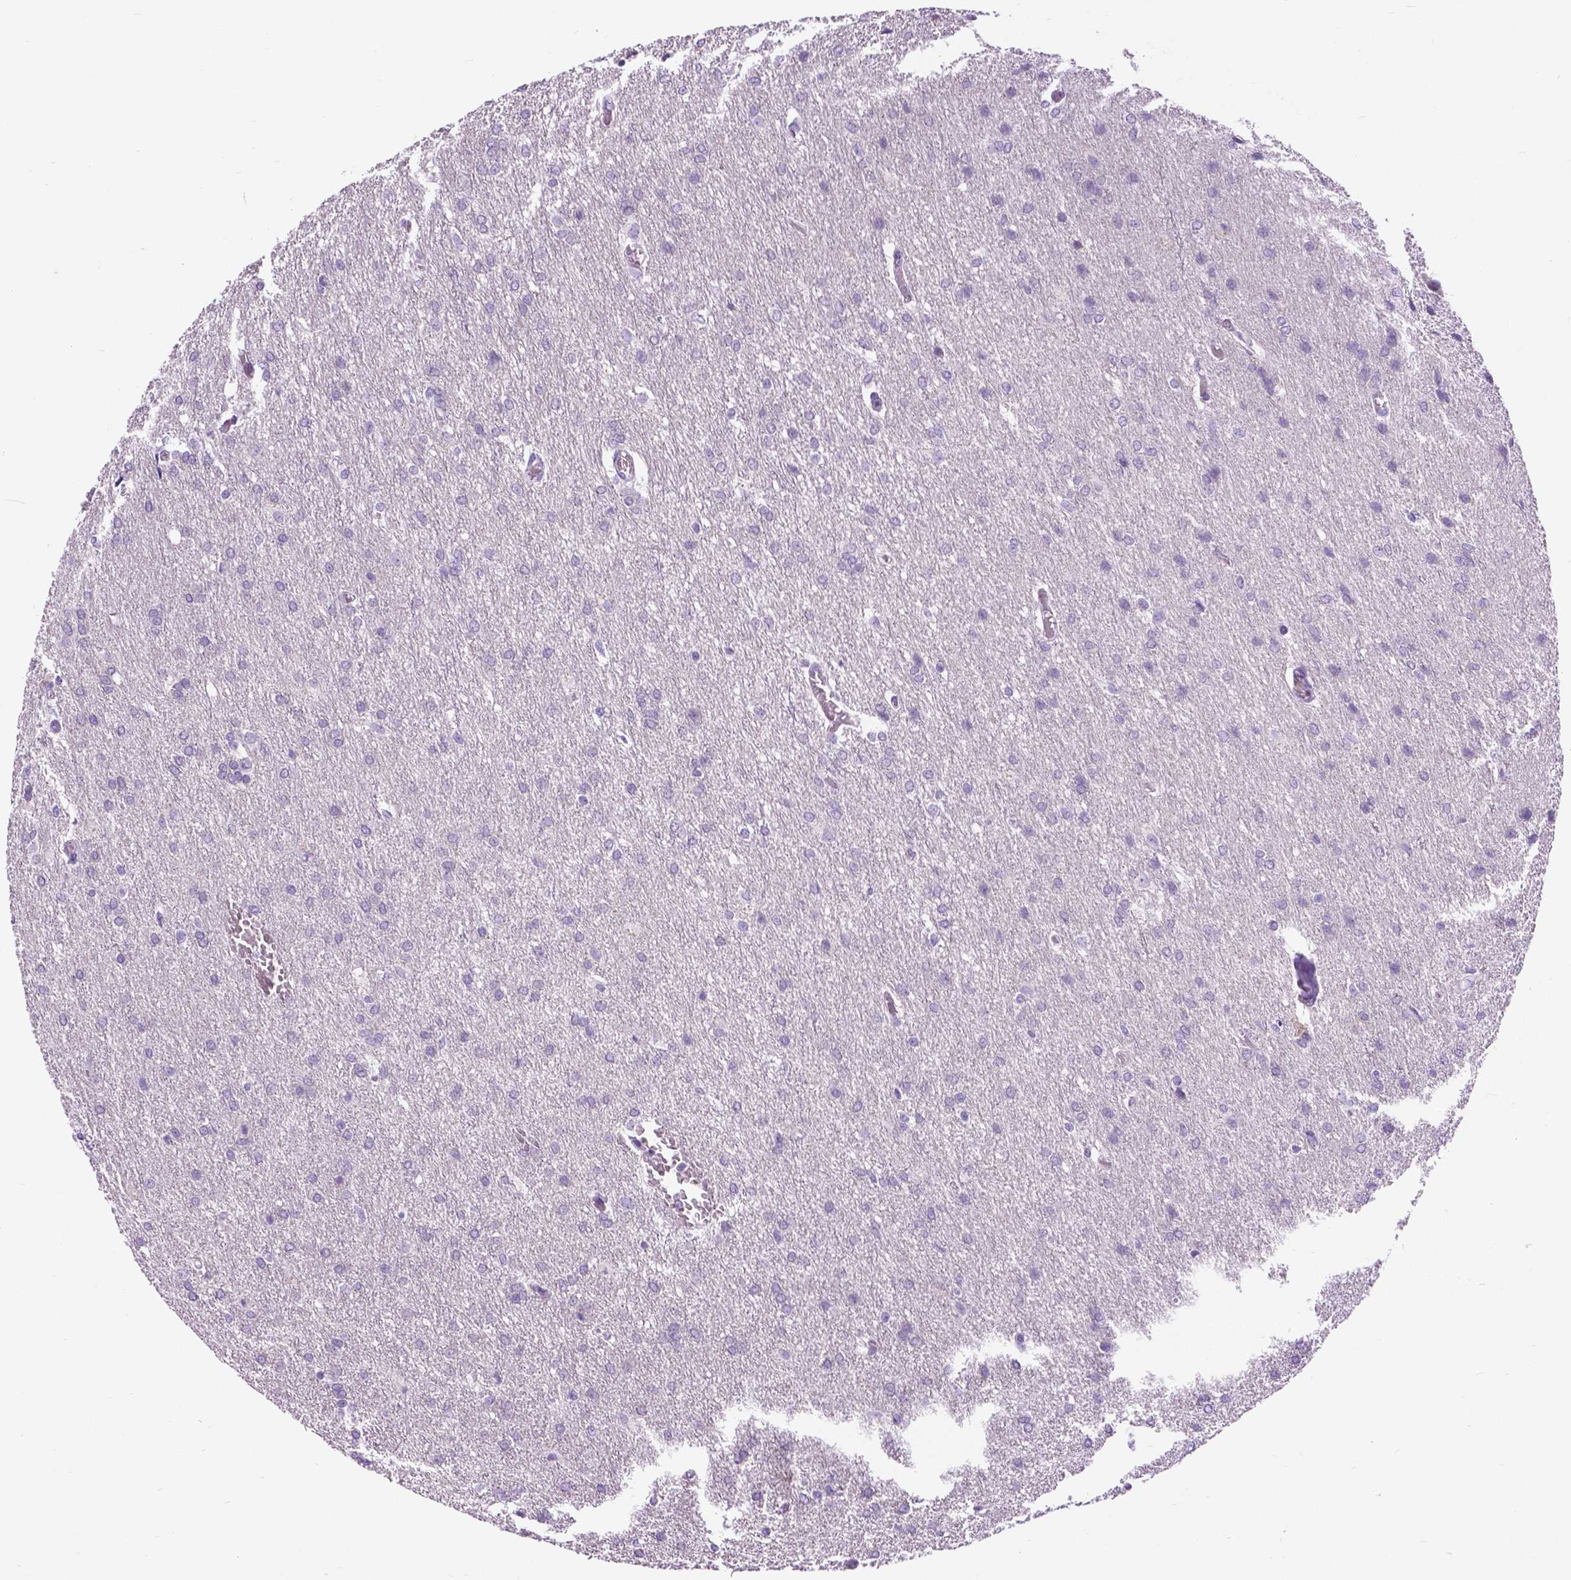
{"staining": {"intensity": "negative", "quantity": "none", "location": "none"}, "tissue": "glioma", "cell_type": "Tumor cells", "image_type": "cancer", "snomed": [{"axis": "morphology", "description": "Glioma, malignant, High grade"}, {"axis": "topography", "description": "Brain"}], "caption": "Protein analysis of glioma displays no significant positivity in tumor cells.", "gene": "TP53TG5", "patient": {"sex": "male", "age": 68}}